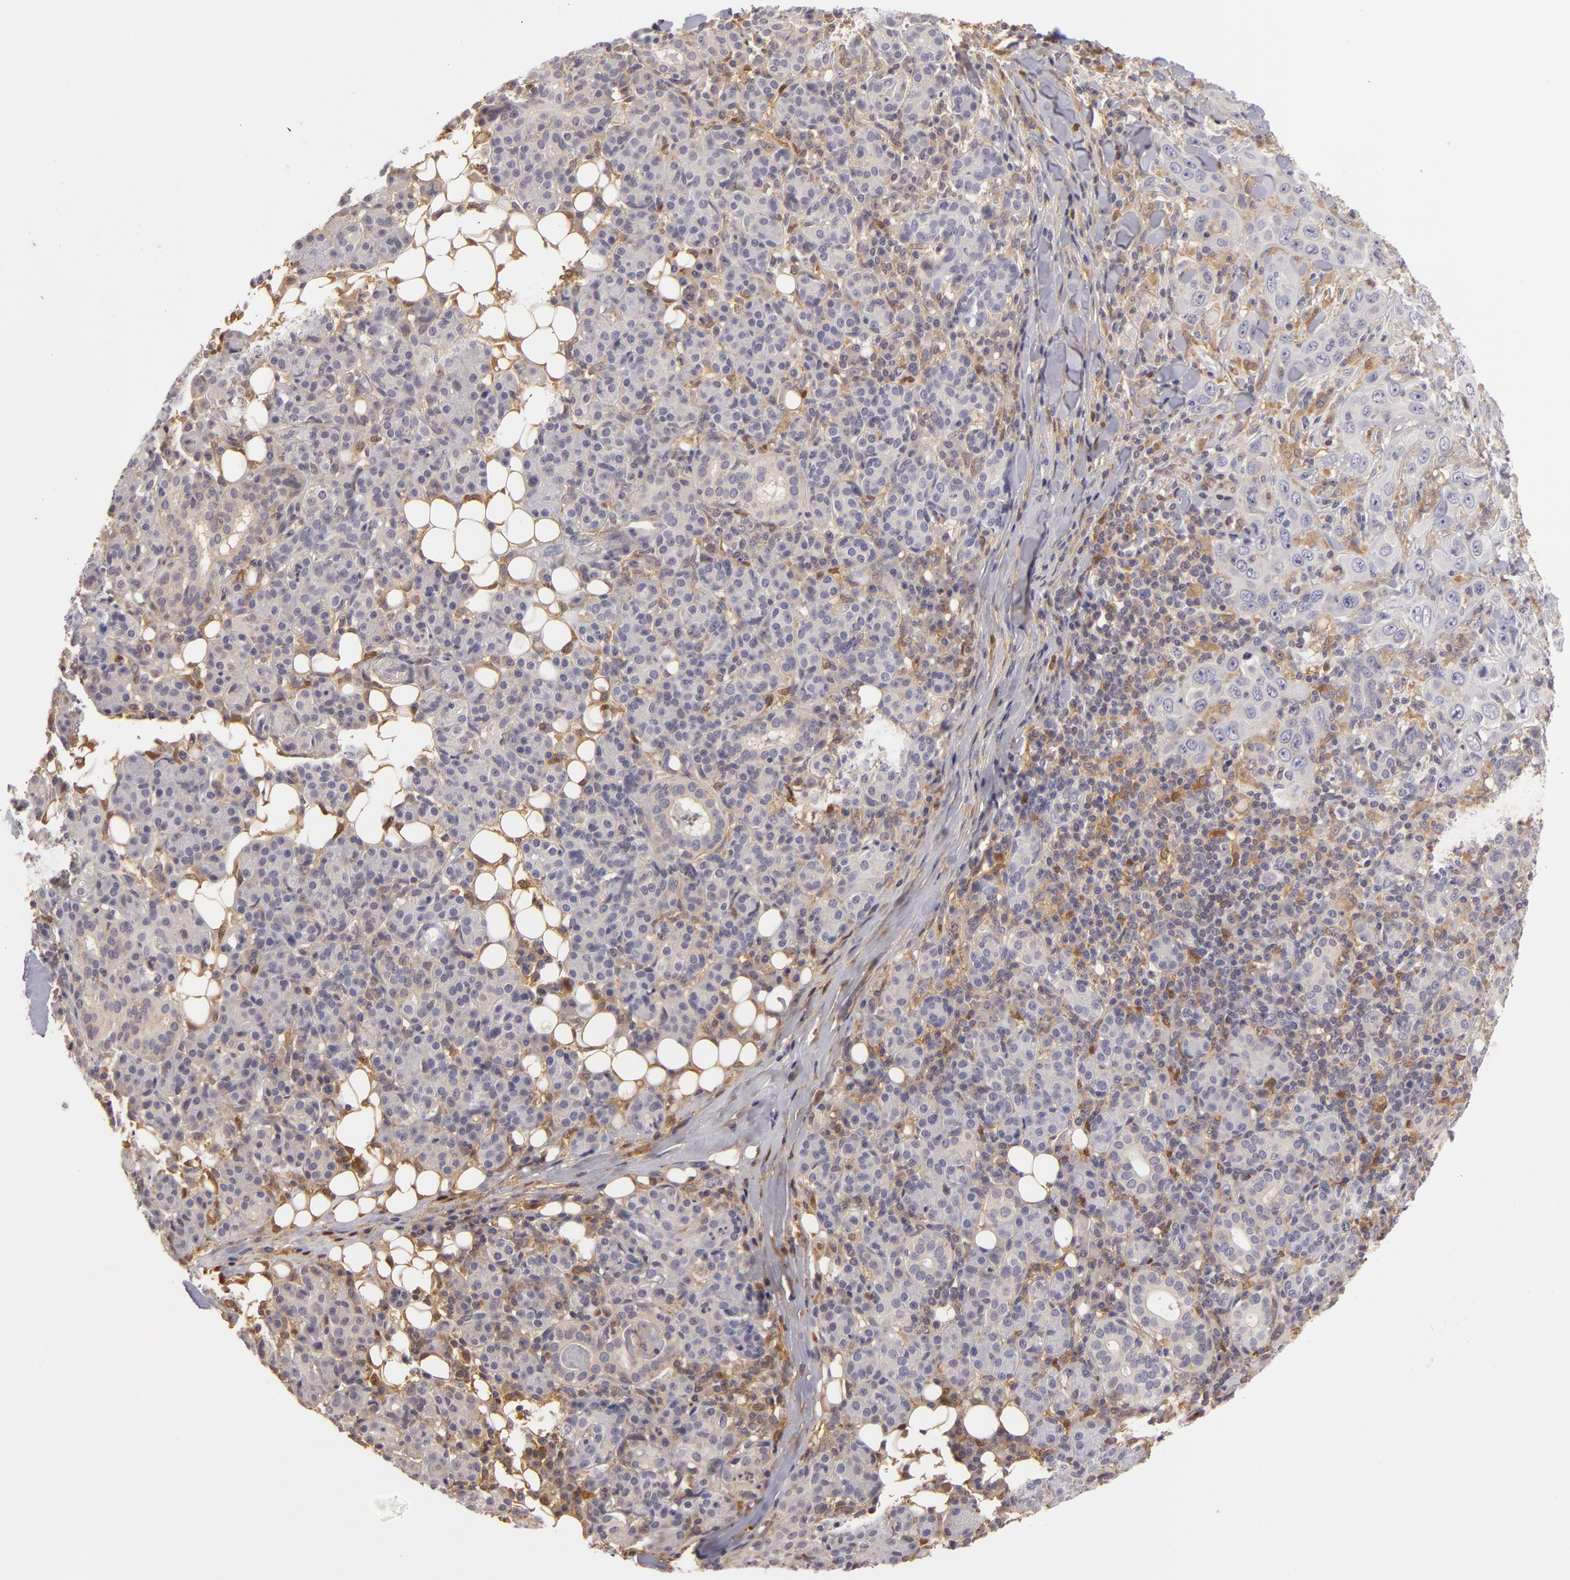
{"staining": {"intensity": "moderate", "quantity": "<25%", "location": "cytoplasmic/membranous"}, "tissue": "skin cancer", "cell_type": "Tumor cells", "image_type": "cancer", "snomed": [{"axis": "morphology", "description": "Squamous cell carcinoma, NOS"}, {"axis": "topography", "description": "Skin"}], "caption": "A micrograph showing moderate cytoplasmic/membranous staining in about <25% of tumor cells in skin squamous cell carcinoma, as visualized by brown immunohistochemical staining.", "gene": "GNPDA1", "patient": {"sex": "male", "age": 84}}